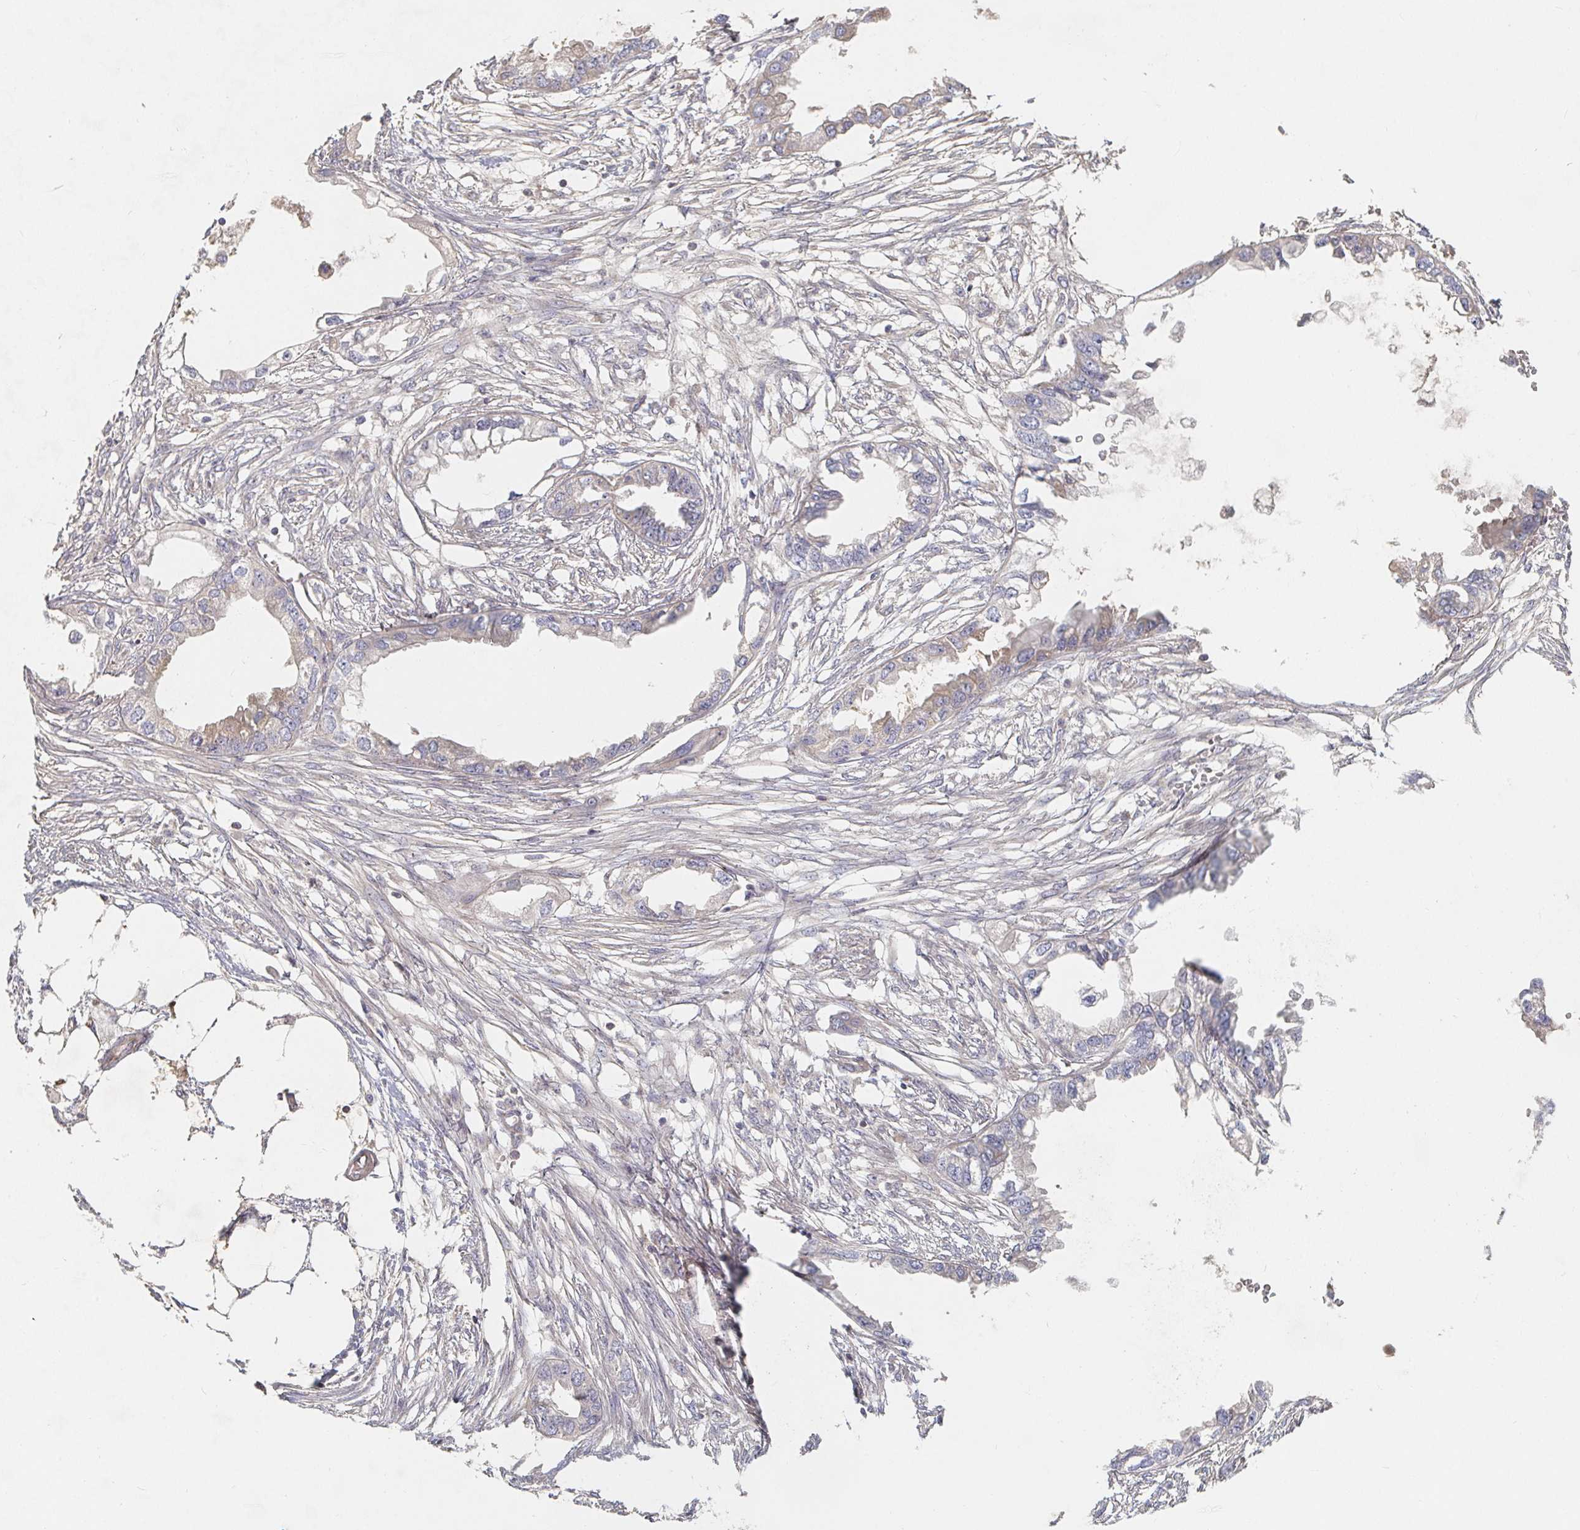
{"staining": {"intensity": "weak", "quantity": "<25%", "location": "cytoplasmic/membranous"}, "tissue": "endometrial cancer", "cell_type": "Tumor cells", "image_type": "cancer", "snomed": [{"axis": "morphology", "description": "Adenocarcinoma, NOS"}, {"axis": "morphology", "description": "Adenocarcinoma, metastatic, NOS"}, {"axis": "topography", "description": "Adipose tissue"}, {"axis": "topography", "description": "Endometrium"}], "caption": "Photomicrograph shows no significant protein staining in tumor cells of endometrial adenocarcinoma.", "gene": "NME9", "patient": {"sex": "female", "age": 67}}